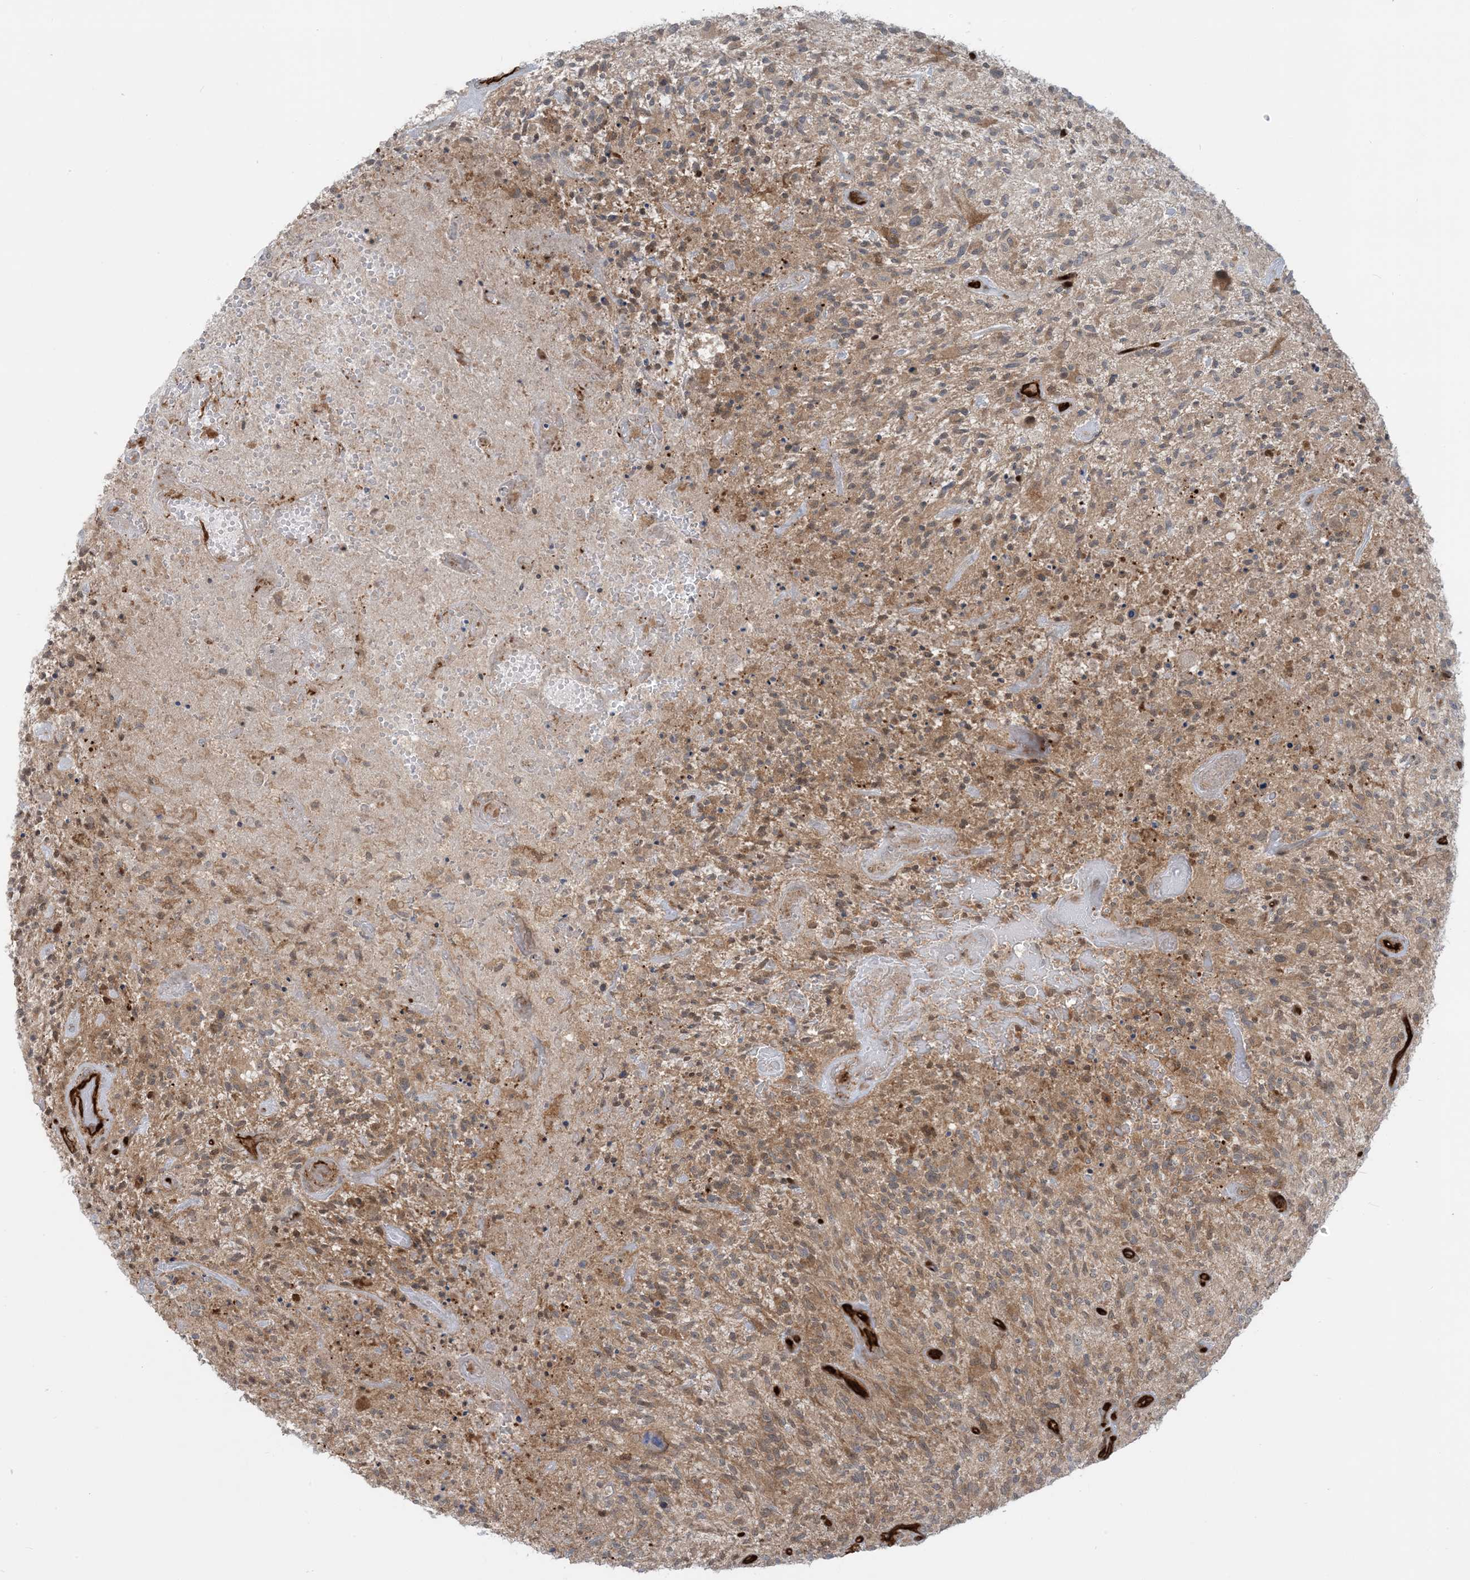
{"staining": {"intensity": "moderate", "quantity": "25%-75%", "location": "cytoplasmic/membranous"}, "tissue": "glioma", "cell_type": "Tumor cells", "image_type": "cancer", "snomed": [{"axis": "morphology", "description": "Glioma, malignant, High grade"}, {"axis": "topography", "description": "Brain"}], "caption": "Immunohistochemistry staining of malignant glioma (high-grade), which reveals medium levels of moderate cytoplasmic/membranous expression in approximately 25%-75% of tumor cells indicating moderate cytoplasmic/membranous protein staining. The staining was performed using DAB (brown) for protein detection and nuclei were counterstained in hematoxylin (blue).", "gene": "PPM1F", "patient": {"sex": "male", "age": 47}}